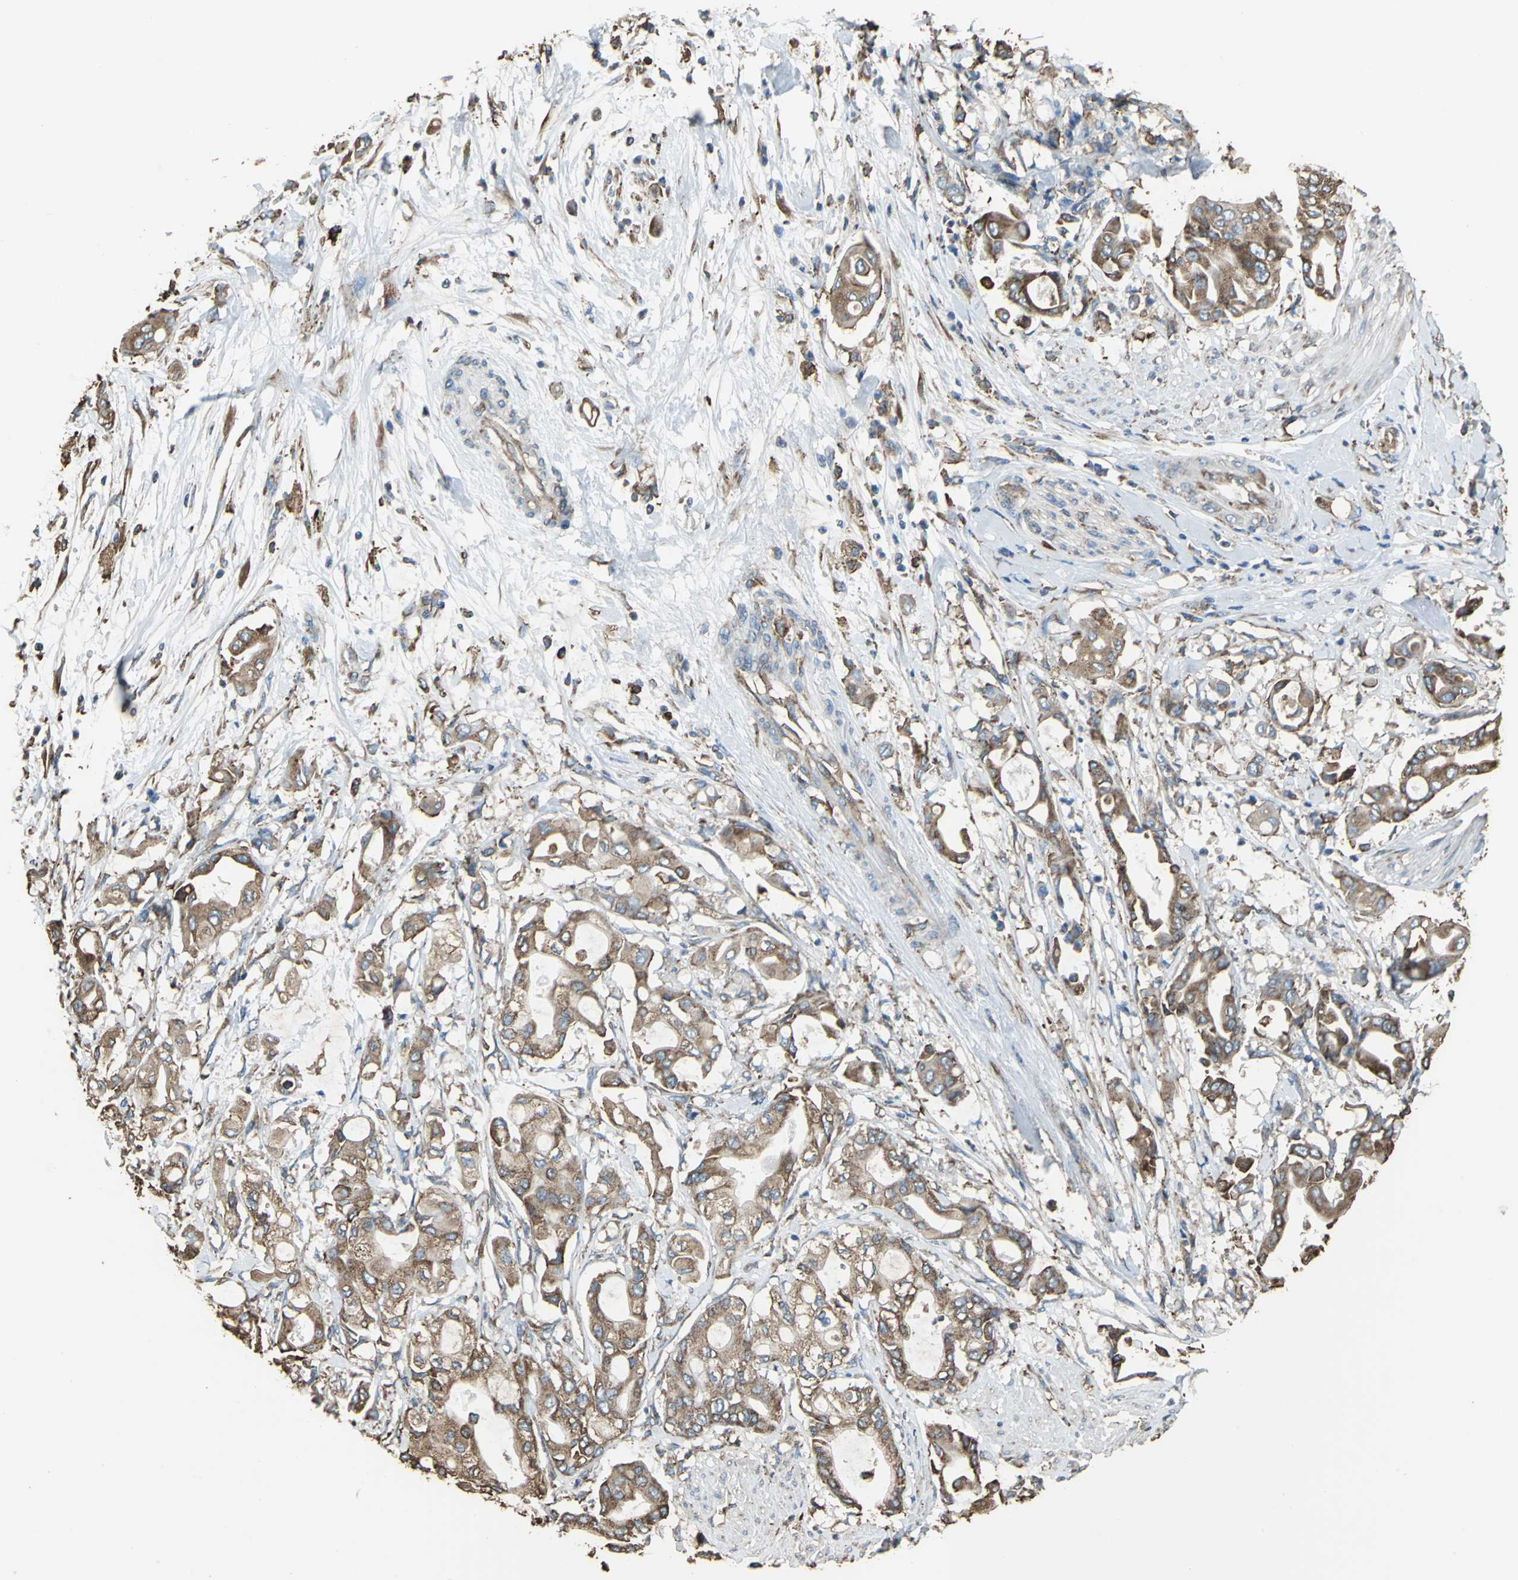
{"staining": {"intensity": "strong", "quantity": ">75%", "location": "cytoplasmic/membranous"}, "tissue": "pancreatic cancer", "cell_type": "Tumor cells", "image_type": "cancer", "snomed": [{"axis": "morphology", "description": "Adenocarcinoma, NOS"}, {"axis": "morphology", "description": "Adenocarcinoma, metastatic, NOS"}, {"axis": "topography", "description": "Lymph node"}, {"axis": "topography", "description": "Pancreas"}, {"axis": "topography", "description": "Duodenum"}], "caption": "A brown stain highlights strong cytoplasmic/membranous positivity of a protein in human pancreatic cancer tumor cells.", "gene": "GPANK1", "patient": {"sex": "female", "age": 64}}